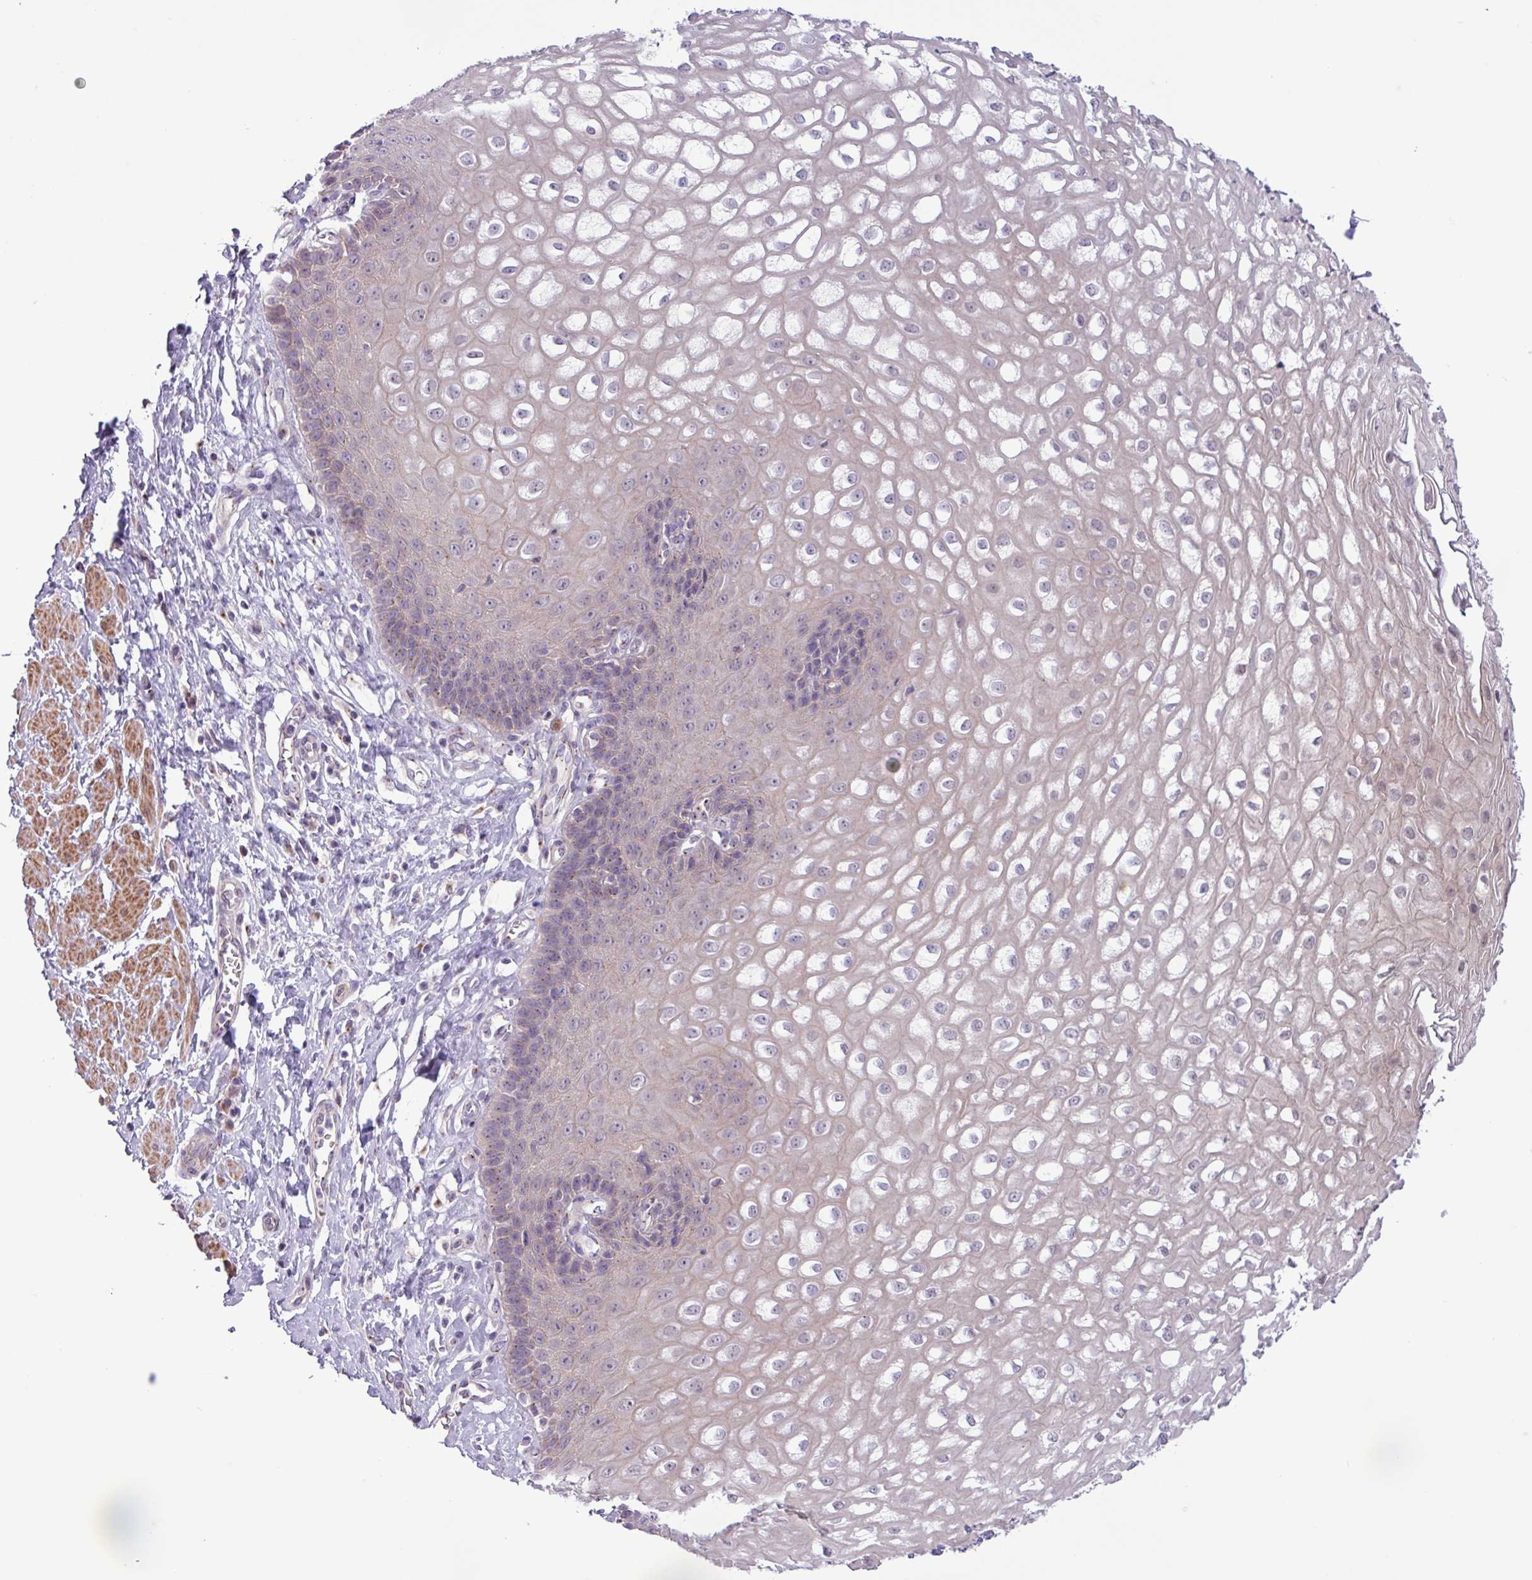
{"staining": {"intensity": "negative", "quantity": "none", "location": "none"}, "tissue": "esophagus", "cell_type": "Squamous epithelial cells", "image_type": "normal", "snomed": [{"axis": "morphology", "description": "Normal tissue, NOS"}, {"axis": "topography", "description": "Esophagus"}], "caption": "A photomicrograph of esophagus stained for a protein shows no brown staining in squamous epithelial cells.", "gene": "SPINK8", "patient": {"sex": "male", "age": 67}}